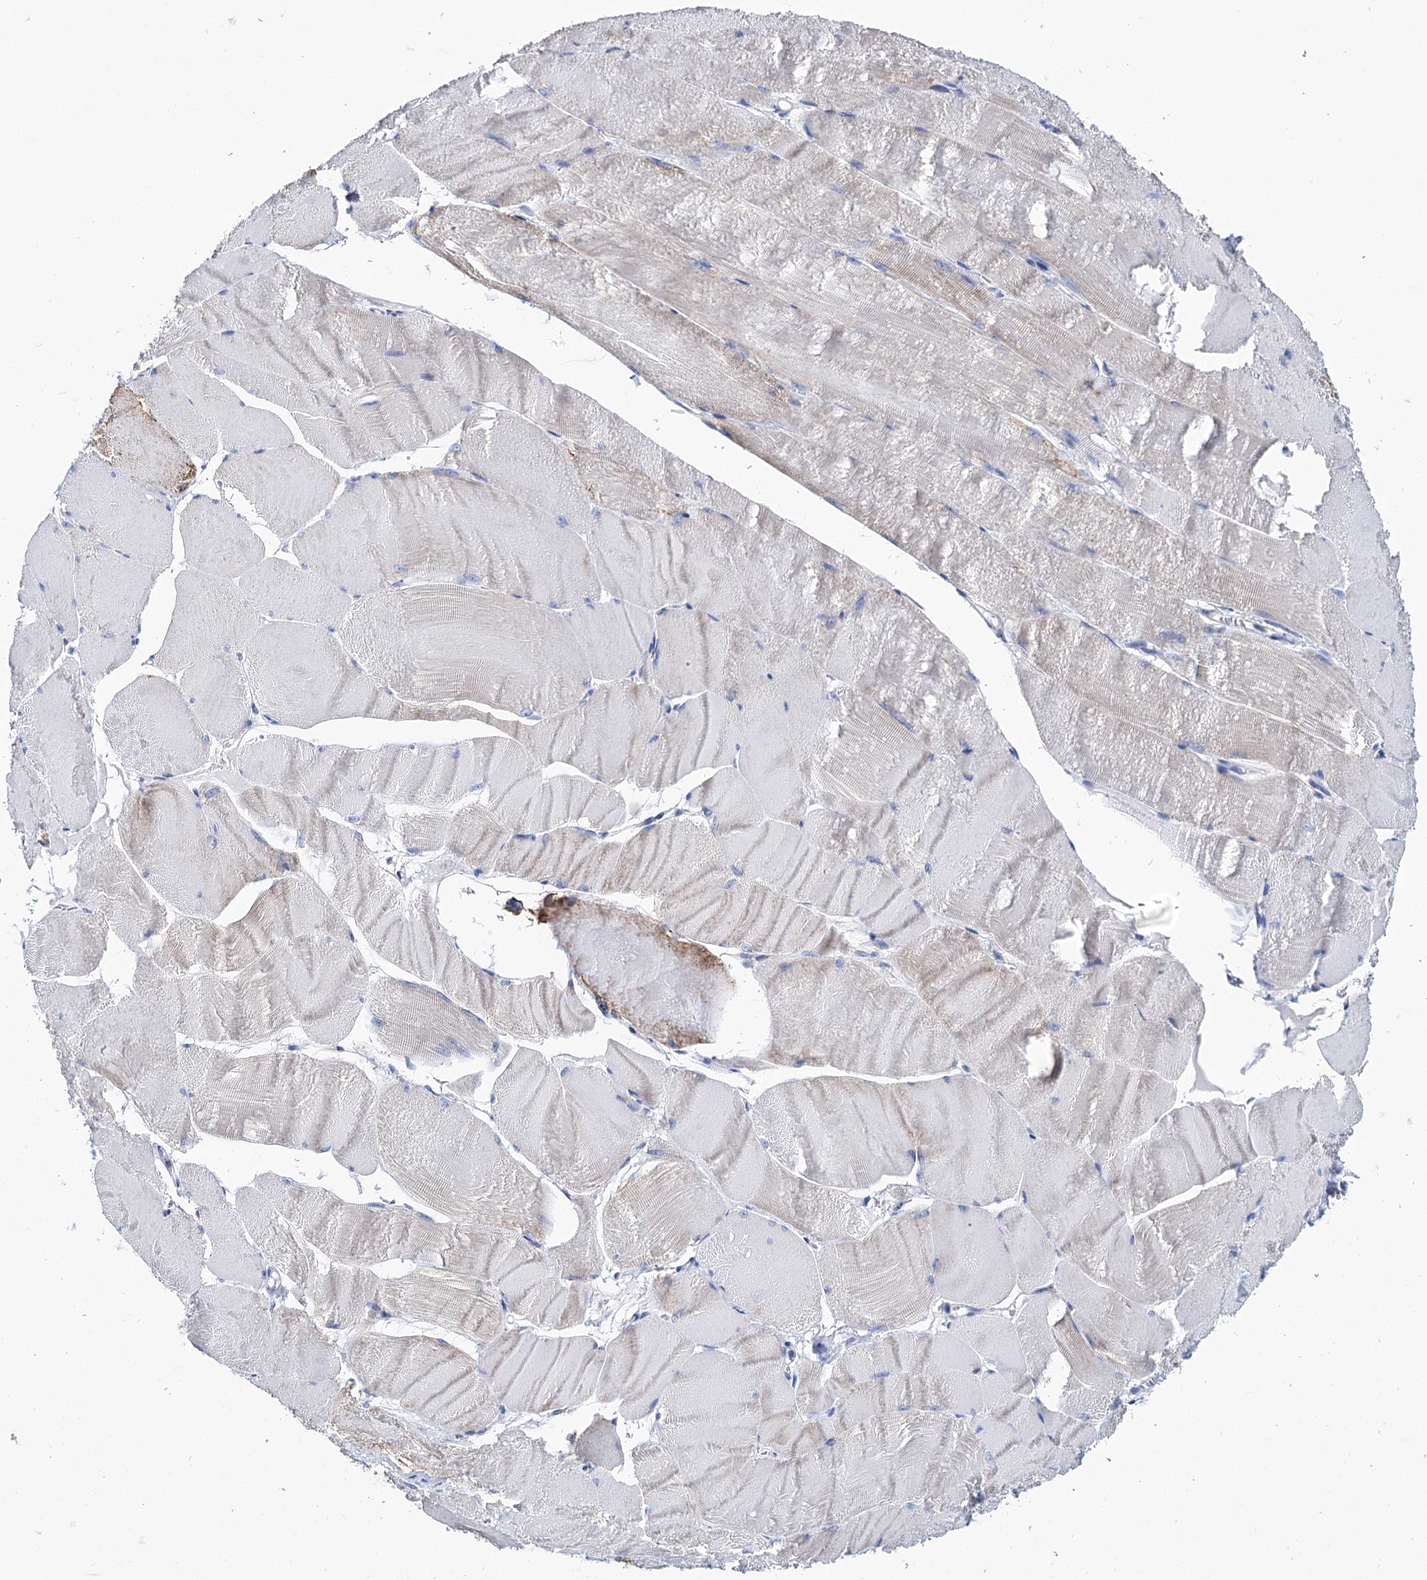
{"staining": {"intensity": "moderate", "quantity": "25%-75%", "location": "cytoplasmic/membranous"}, "tissue": "skeletal muscle", "cell_type": "Myocytes", "image_type": "normal", "snomed": [{"axis": "morphology", "description": "Normal tissue, NOS"}, {"axis": "morphology", "description": "Basal cell carcinoma"}, {"axis": "topography", "description": "Skeletal muscle"}], "caption": "Immunohistochemistry (DAB (3,3'-diaminobenzidine)) staining of benign skeletal muscle reveals moderate cytoplasmic/membranous protein positivity in approximately 25%-75% of myocytes. (Brightfield microscopy of DAB IHC at high magnification).", "gene": "UBASH3B", "patient": {"sex": "female", "age": 64}}